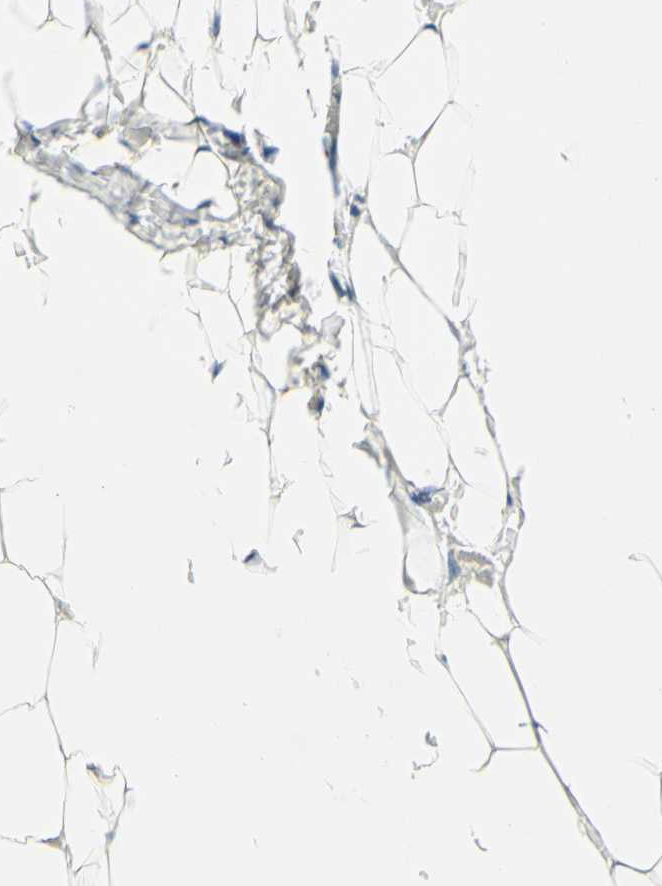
{"staining": {"intensity": "negative", "quantity": "none", "location": "none"}, "tissue": "breast", "cell_type": "Adipocytes", "image_type": "normal", "snomed": [{"axis": "morphology", "description": "Normal tissue, NOS"}, {"axis": "topography", "description": "Breast"}], "caption": "An immunohistochemistry histopathology image of unremarkable breast is shown. There is no staining in adipocytes of breast. Brightfield microscopy of IHC stained with DAB (3,3'-diaminobenzidine) (brown) and hematoxylin (blue), captured at high magnification.", "gene": "KIF11", "patient": {"sex": "female", "age": 27}}